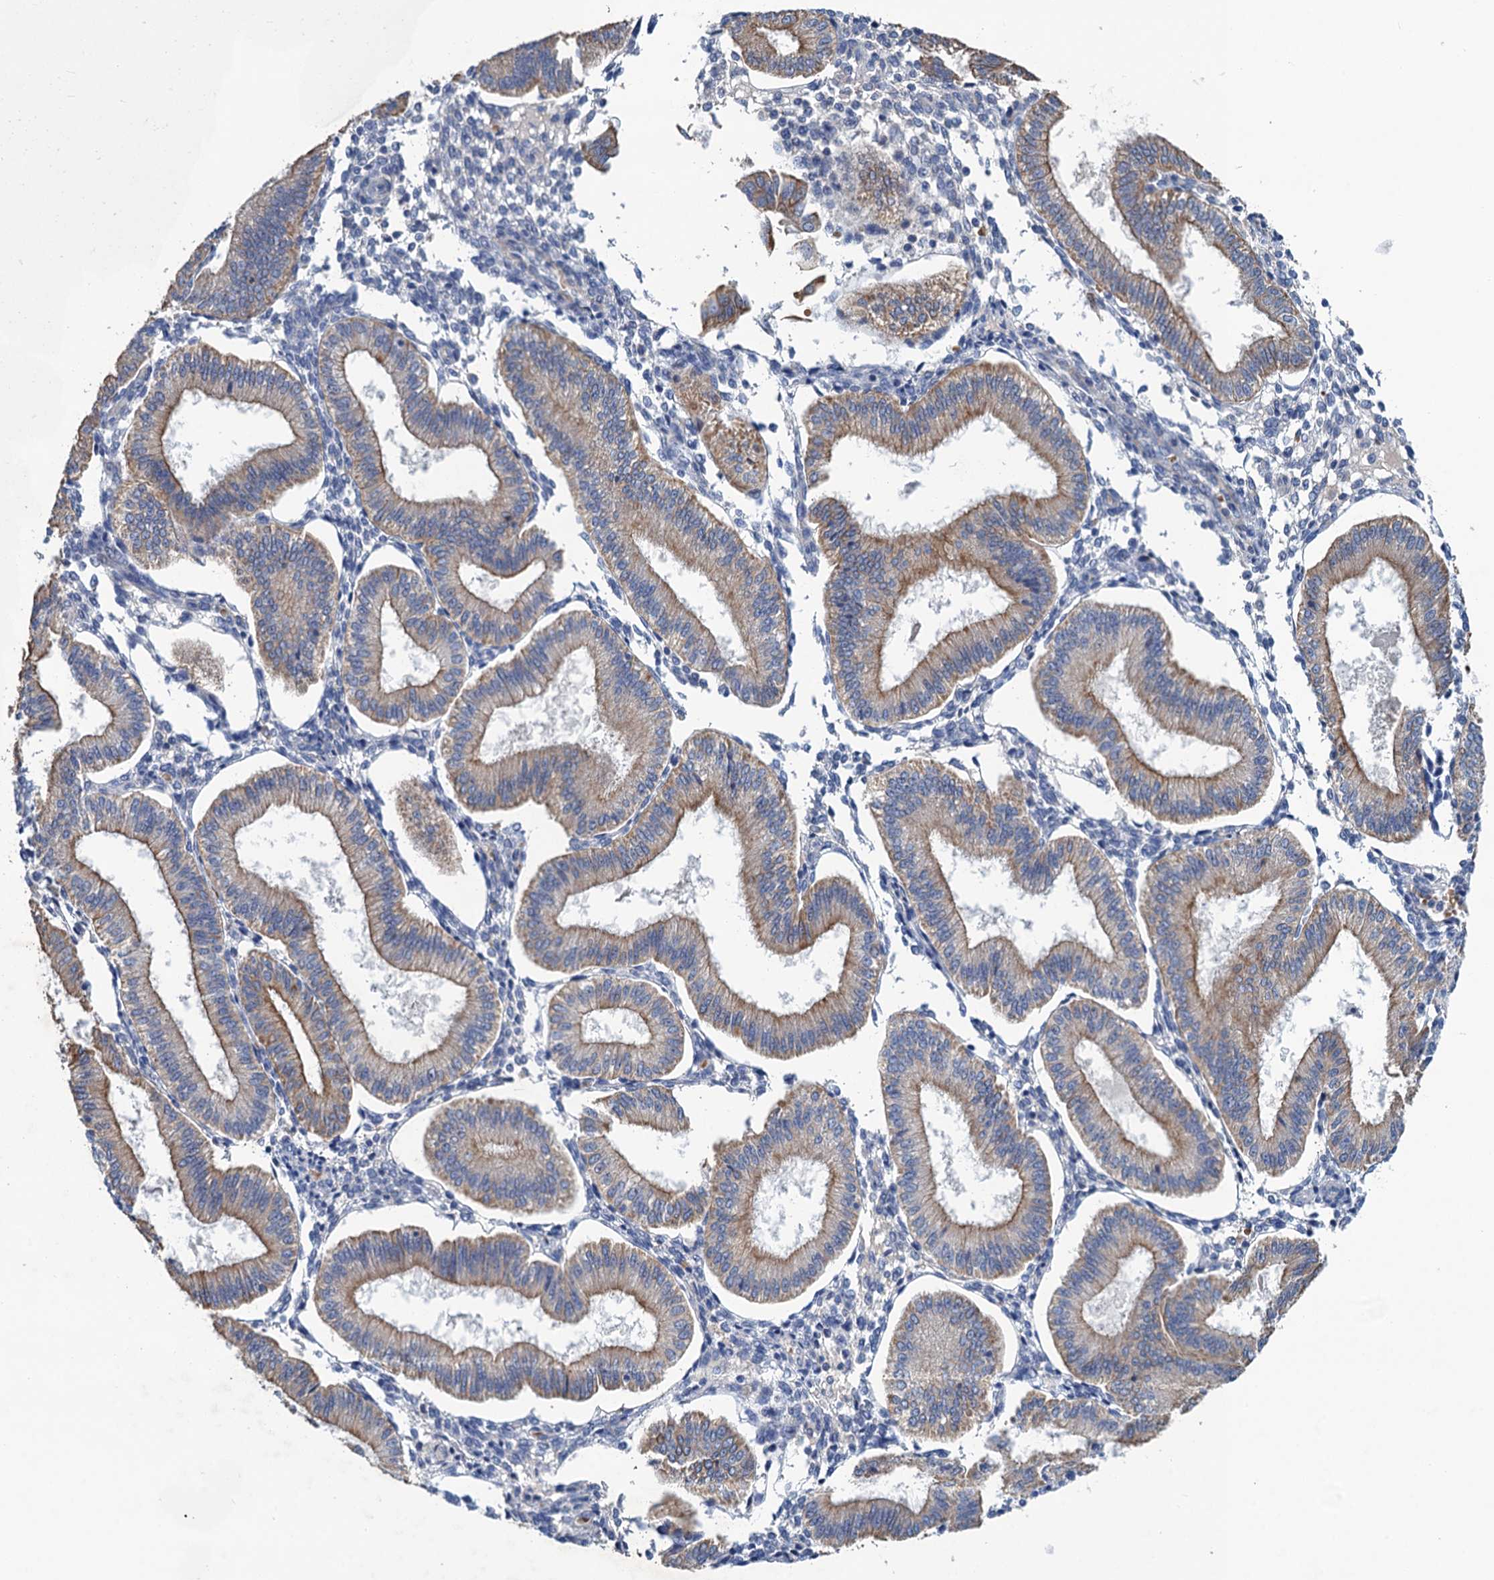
{"staining": {"intensity": "negative", "quantity": "none", "location": "none"}, "tissue": "endometrium", "cell_type": "Cells in endometrial stroma", "image_type": "normal", "snomed": [{"axis": "morphology", "description": "Normal tissue, NOS"}, {"axis": "topography", "description": "Endometrium"}], "caption": "Immunohistochemistry (IHC) histopathology image of unremarkable endometrium stained for a protein (brown), which shows no expression in cells in endometrial stroma.", "gene": "SMCO3", "patient": {"sex": "female", "age": 39}}